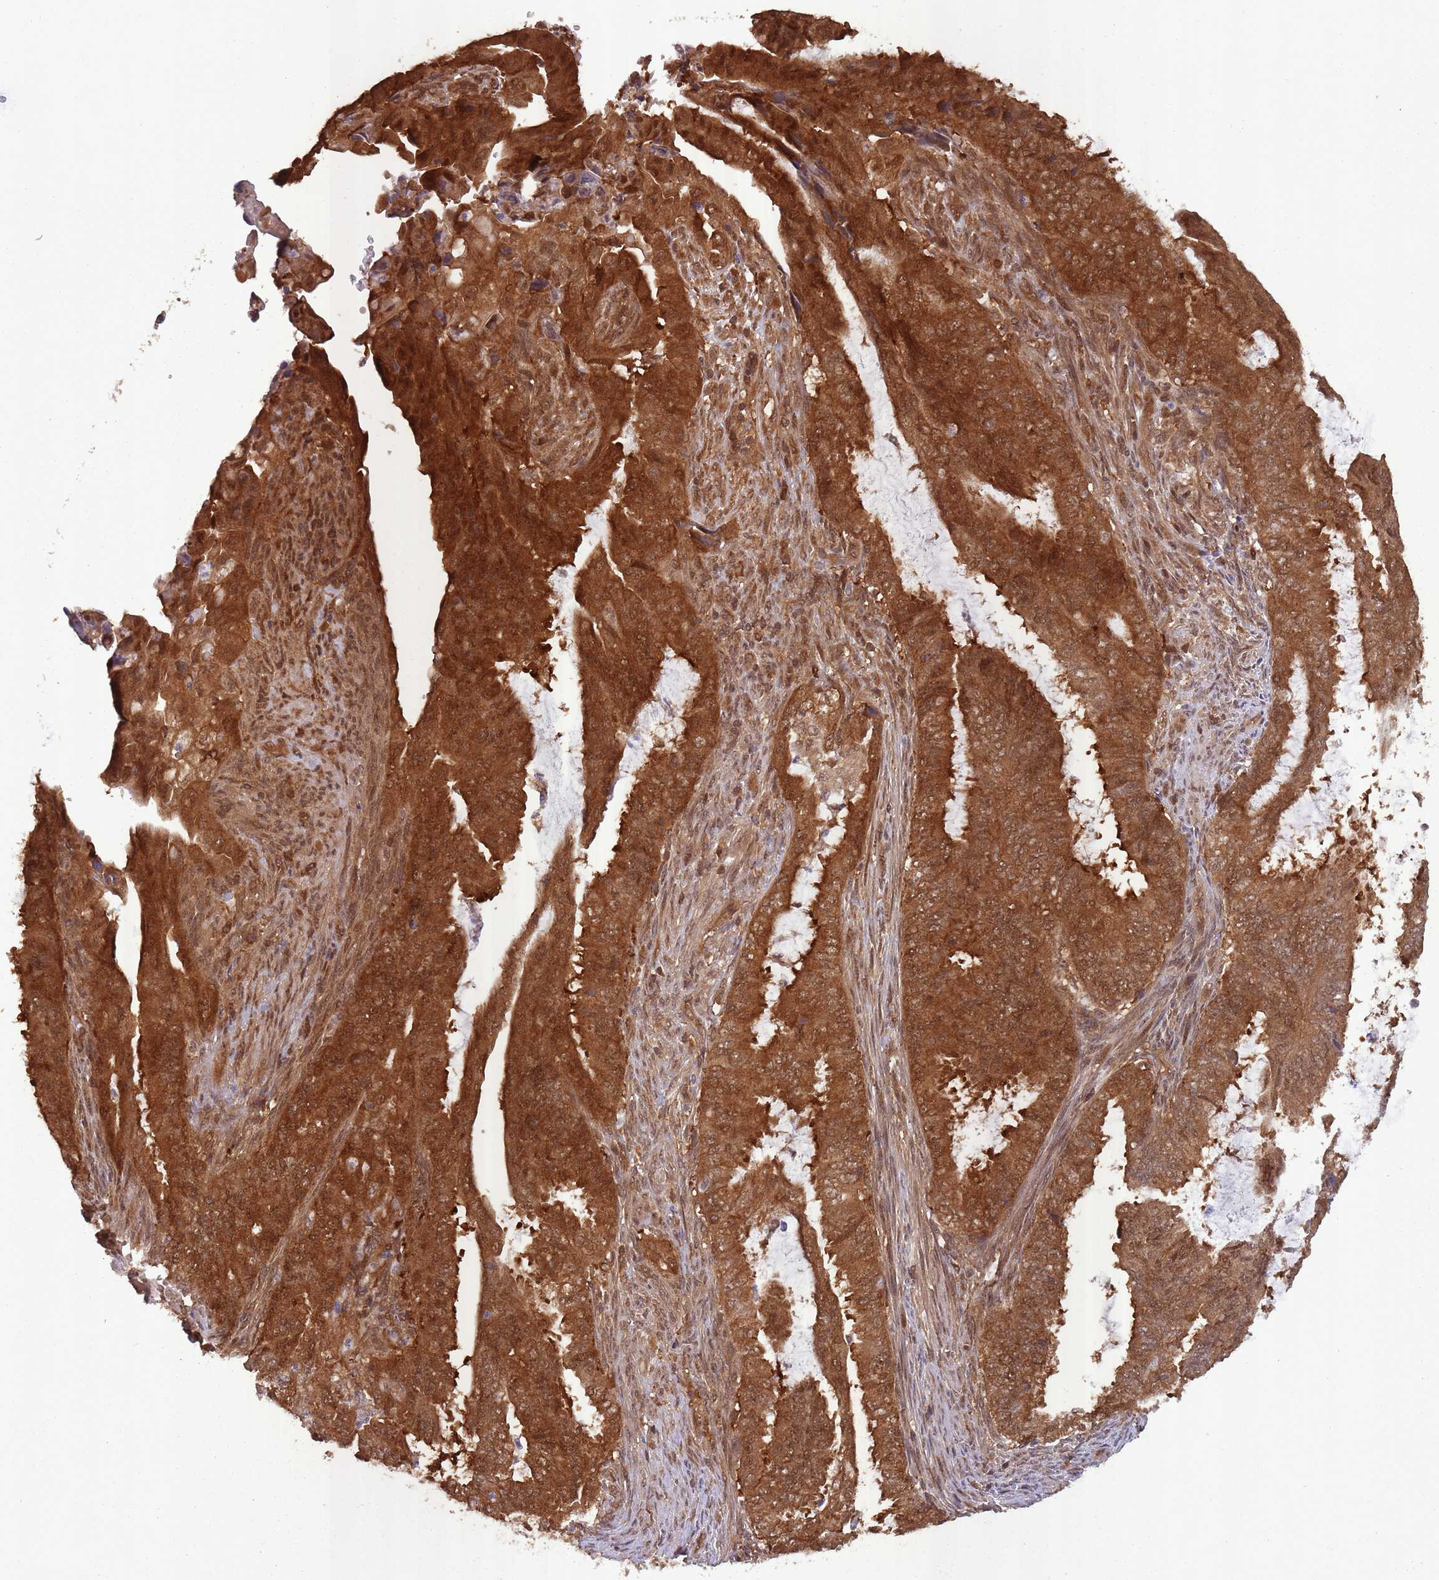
{"staining": {"intensity": "strong", "quantity": ">75%", "location": "cytoplasmic/membranous"}, "tissue": "endometrial cancer", "cell_type": "Tumor cells", "image_type": "cancer", "snomed": [{"axis": "morphology", "description": "Adenocarcinoma, NOS"}, {"axis": "topography", "description": "Endometrium"}], "caption": "Immunohistochemical staining of endometrial adenocarcinoma reveals high levels of strong cytoplasmic/membranous positivity in about >75% of tumor cells.", "gene": "PPP6R3", "patient": {"sex": "female", "age": 51}}